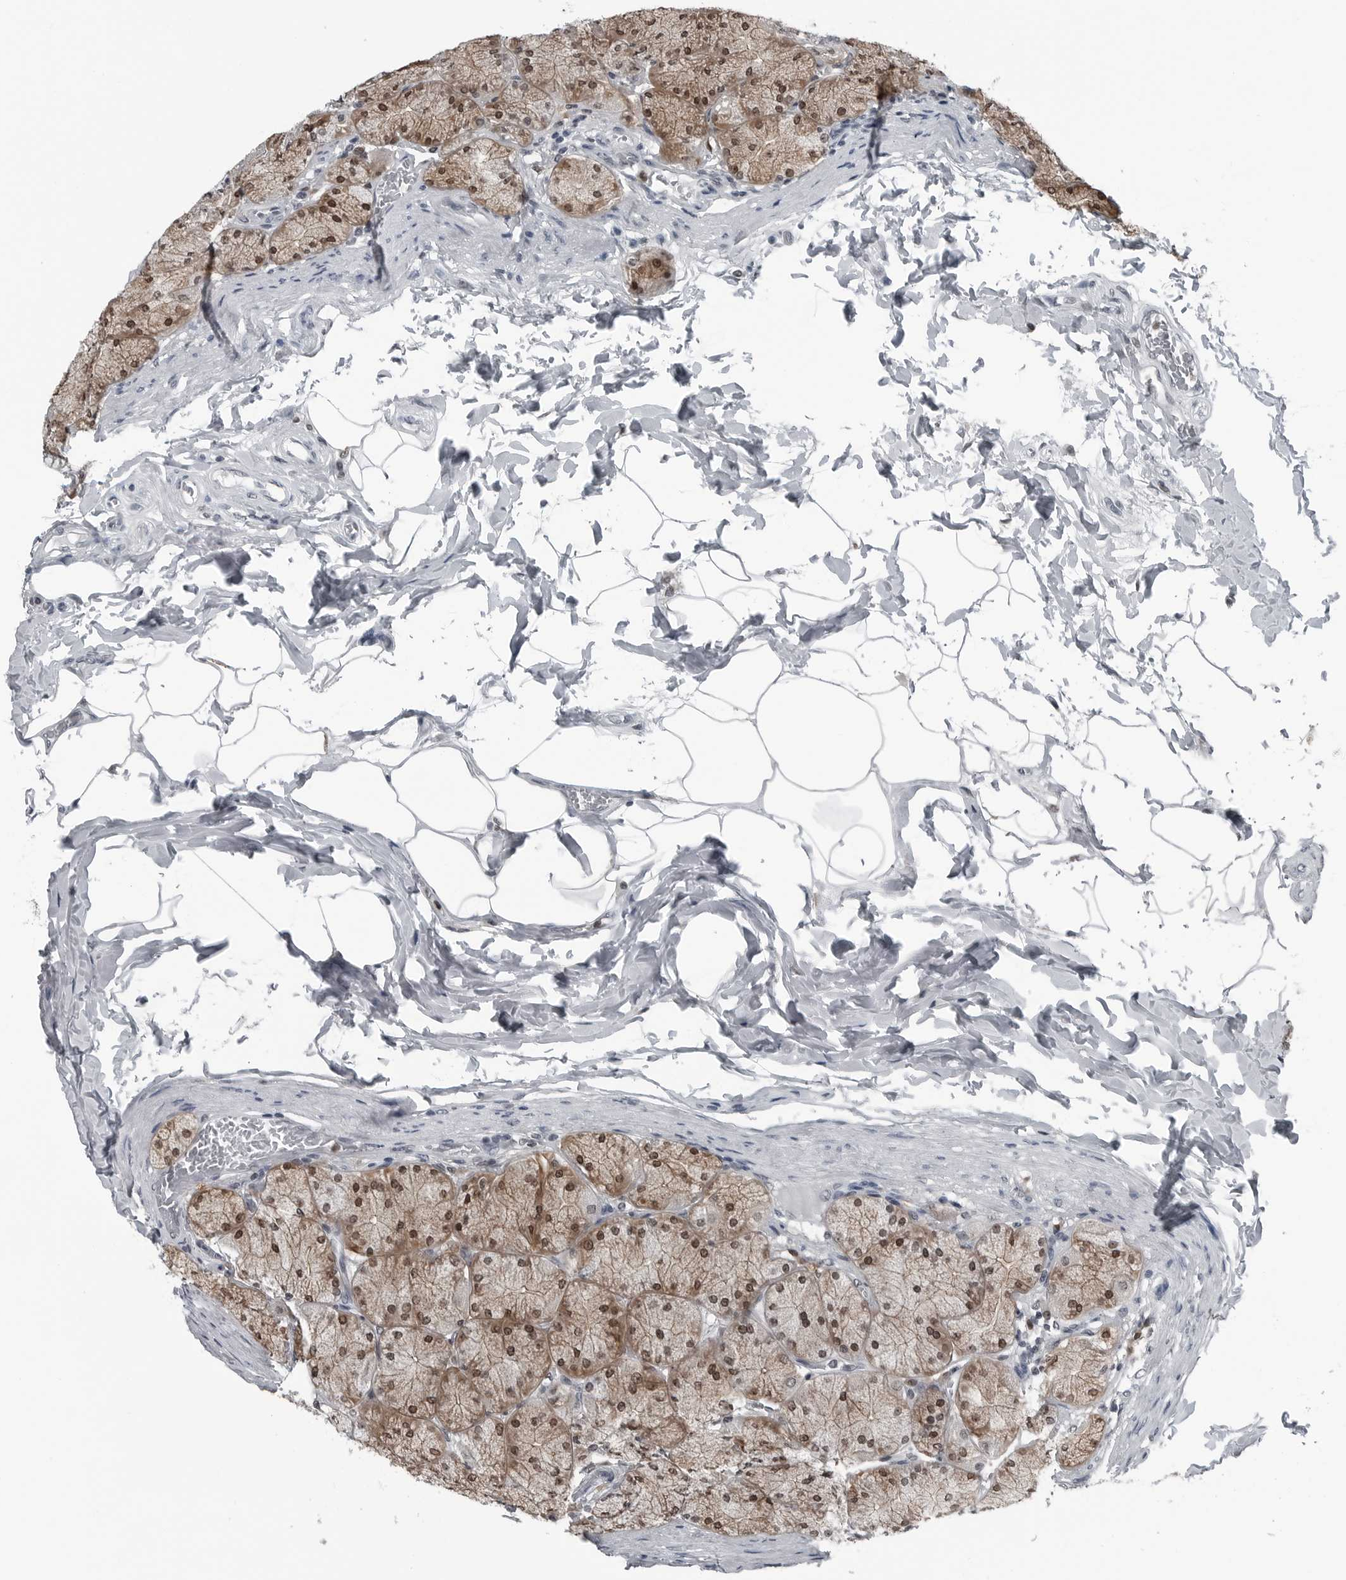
{"staining": {"intensity": "moderate", "quantity": ">75%", "location": "cytoplasmic/membranous,nuclear"}, "tissue": "stomach", "cell_type": "Glandular cells", "image_type": "normal", "snomed": [{"axis": "morphology", "description": "Normal tissue, NOS"}, {"axis": "topography", "description": "Stomach, upper"}], "caption": "Immunohistochemistry (IHC) (DAB (3,3'-diaminobenzidine)) staining of unremarkable human stomach exhibits moderate cytoplasmic/membranous,nuclear protein expression in approximately >75% of glandular cells. (DAB (3,3'-diaminobenzidine) IHC with brightfield microscopy, high magnification).", "gene": "AKR1A1", "patient": {"sex": "female", "age": 56}}